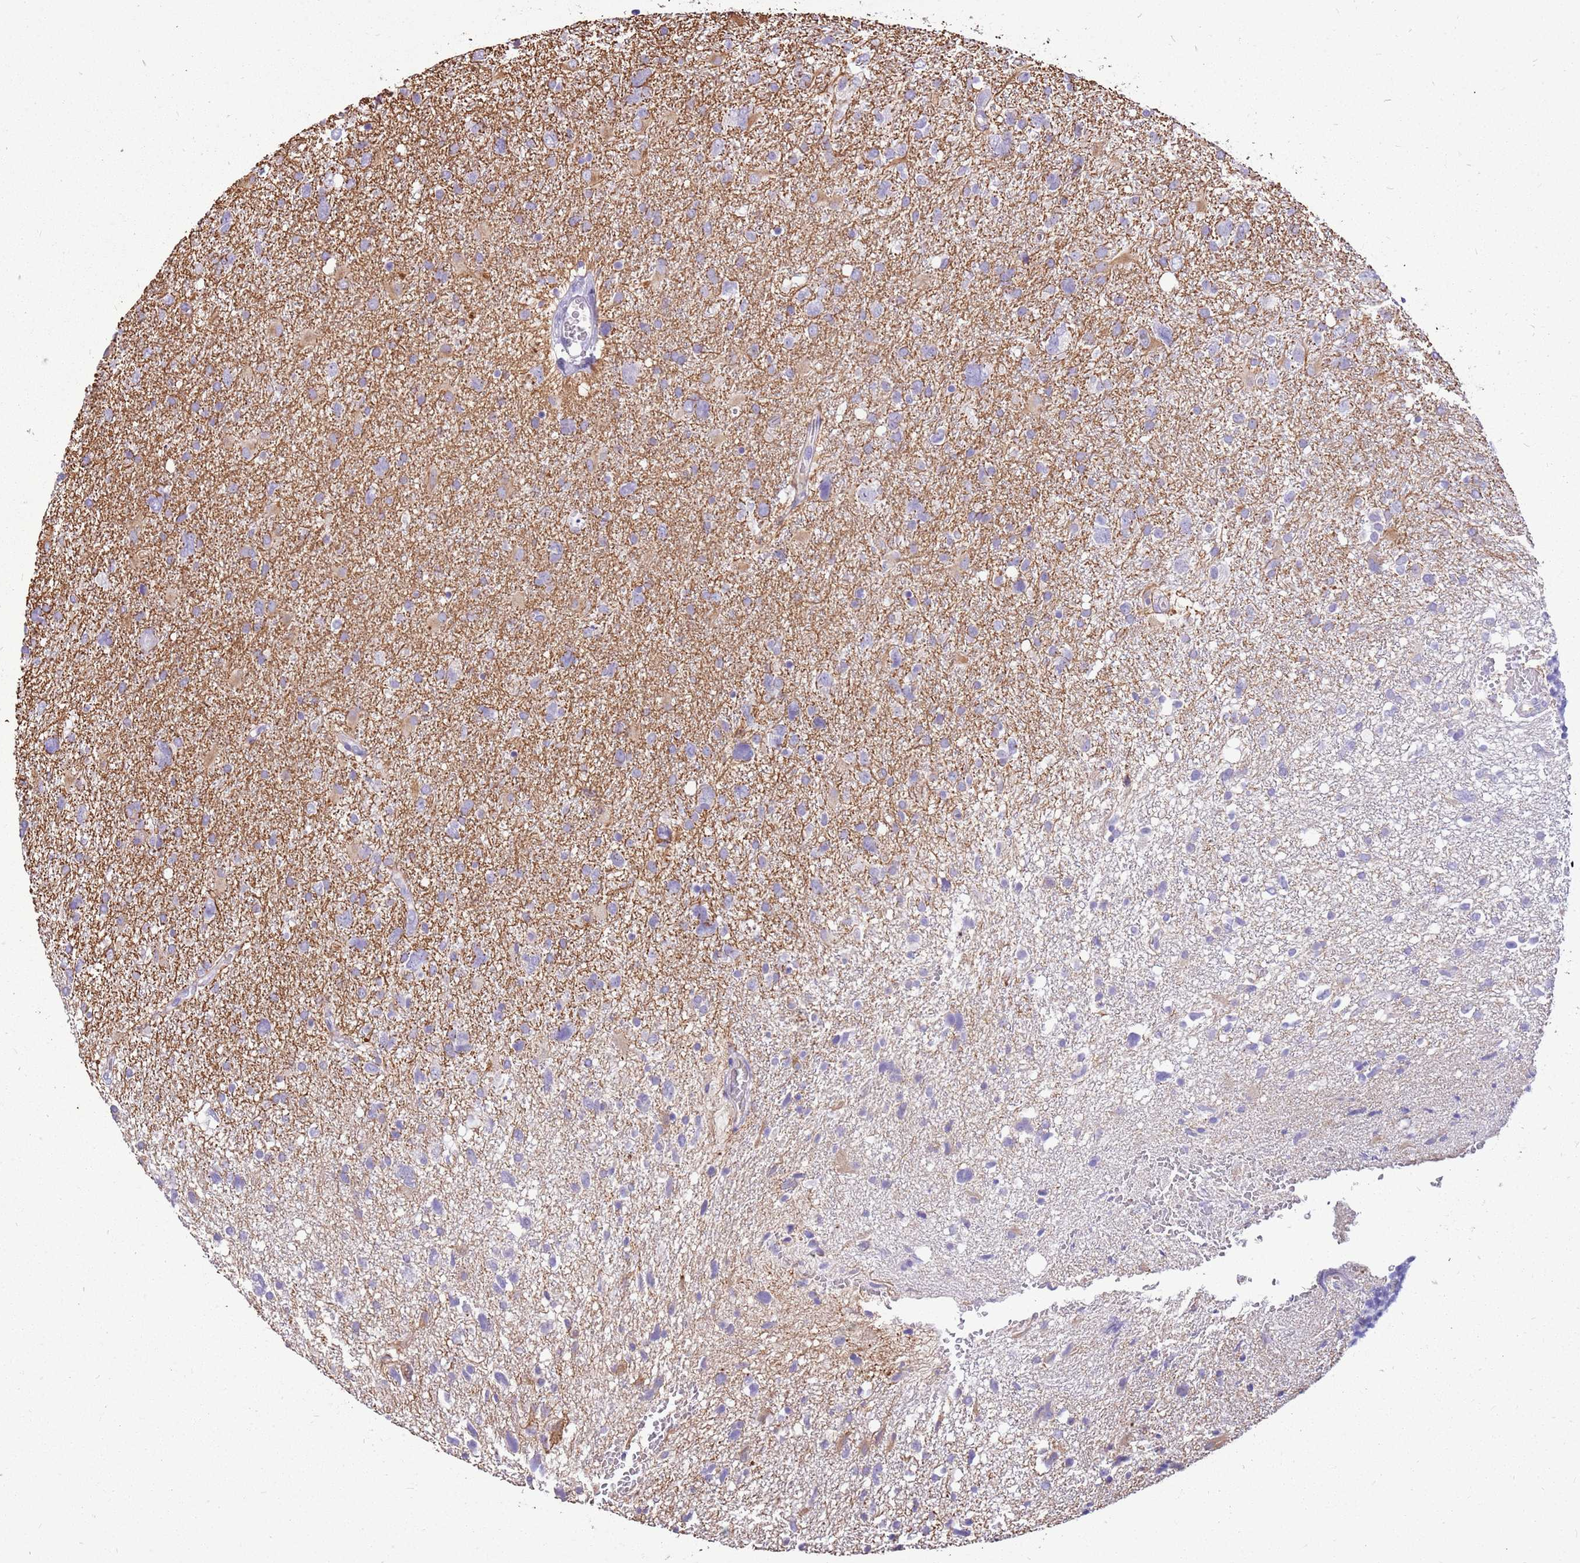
{"staining": {"intensity": "moderate", "quantity": "<25%", "location": "cytoplasmic/membranous"}, "tissue": "glioma", "cell_type": "Tumor cells", "image_type": "cancer", "snomed": [{"axis": "morphology", "description": "Glioma, malignant, High grade"}, {"axis": "topography", "description": "Brain"}], "caption": "Moderate cytoplasmic/membranous protein positivity is present in about <25% of tumor cells in malignant glioma (high-grade).", "gene": "PCNX1", "patient": {"sex": "male", "age": 61}}